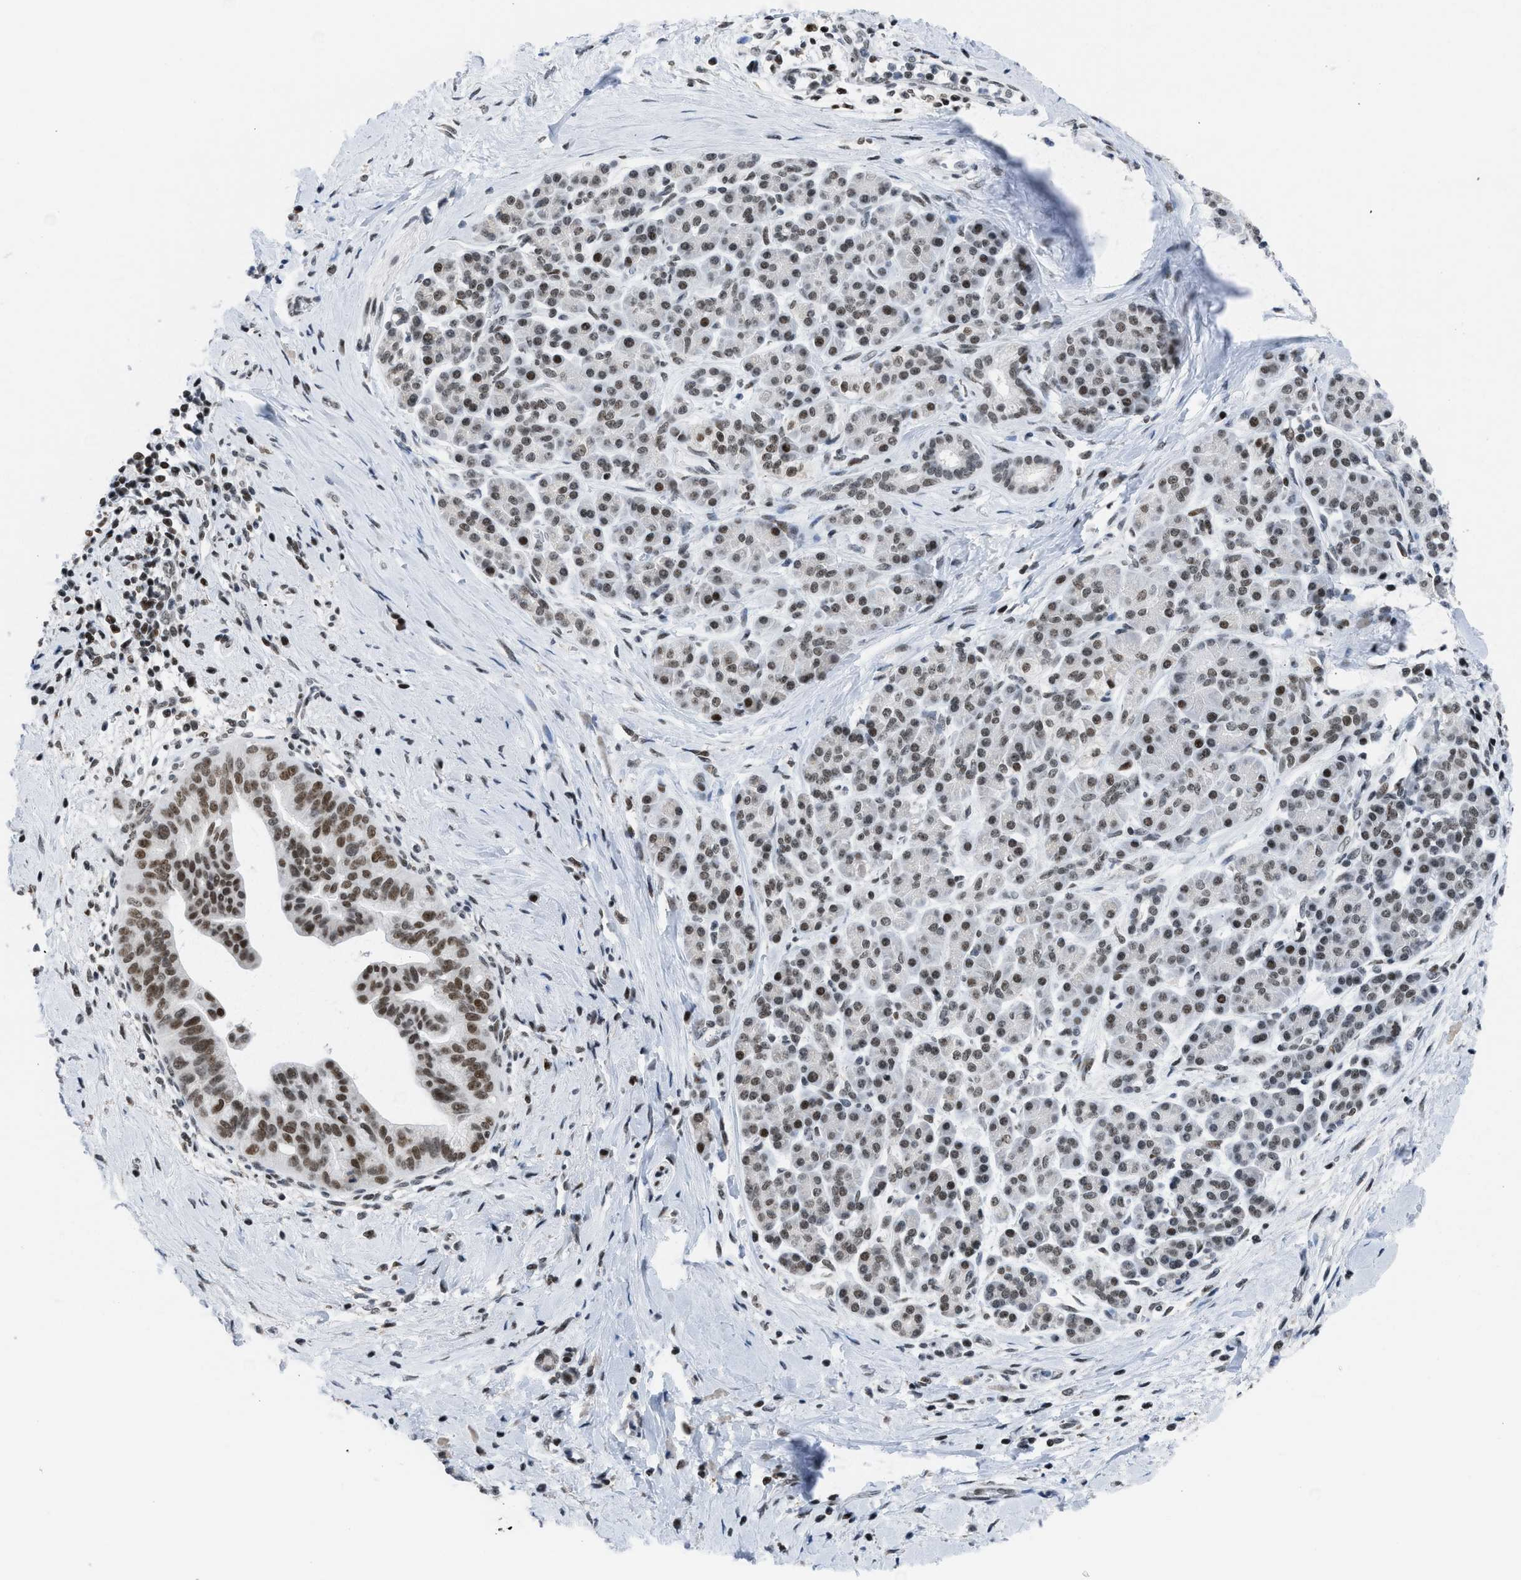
{"staining": {"intensity": "moderate", "quantity": ">75%", "location": "nuclear"}, "tissue": "pancreatic cancer", "cell_type": "Tumor cells", "image_type": "cancer", "snomed": [{"axis": "morphology", "description": "Adenocarcinoma, NOS"}, {"axis": "topography", "description": "Pancreas"}], "caption": "An IHC histopathology image of tumor tissue is shown. Protein staining in brown highlights moderate nuclear positivity in pancreatic cancer within tumor cells. (brown staining indicates protein expression, while blue staining denotes nuclei).", "gene": "TERF2IP", "patient": {"sex": "male", "age": 55}}